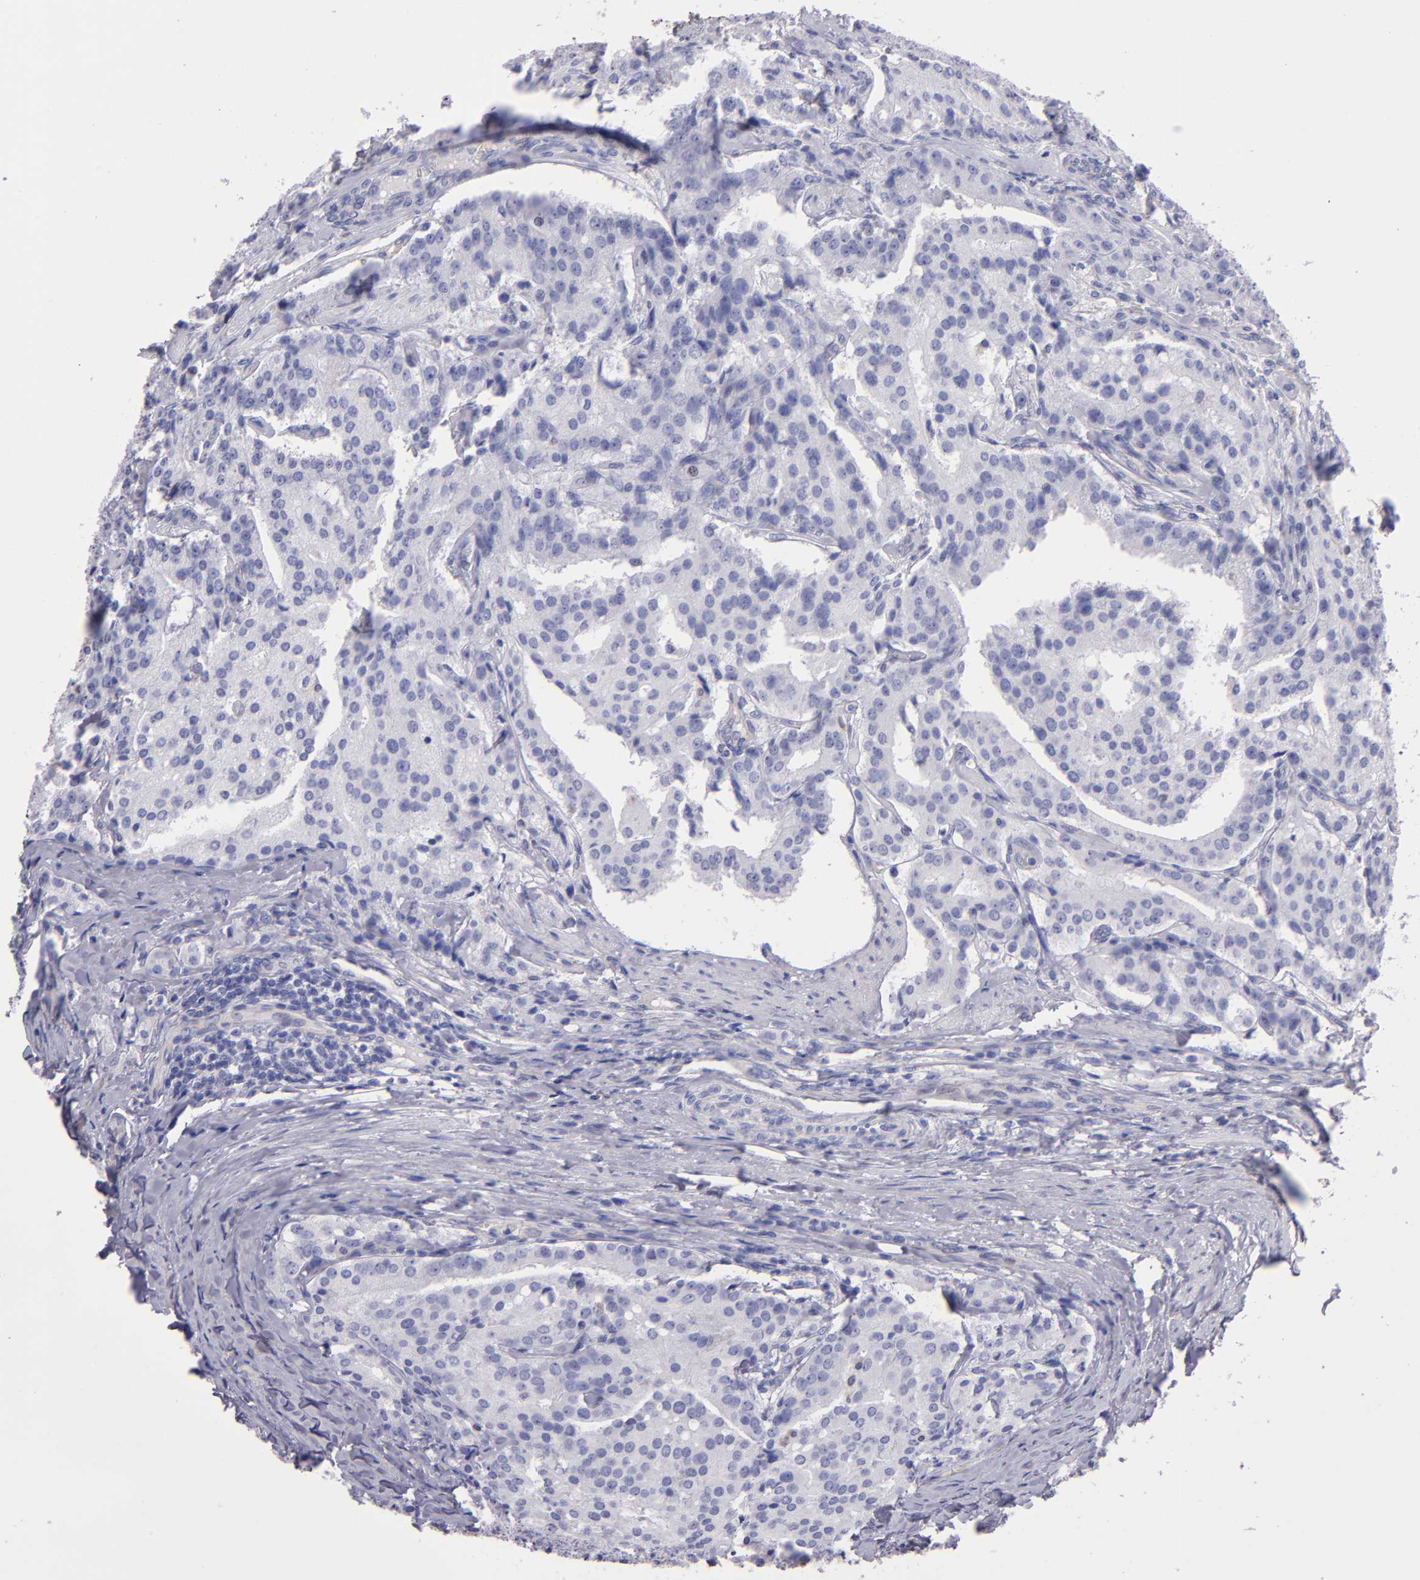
{"staining": {"intensity": "negative", "quantity": "none", "location": "none"}, "tissue": "prostate cancer", "cell_type": "Tumor cells", "image_type": "cancer", "snomed": [{"axis": "morphology", "description": "Adenocarcinoma, Medium grade"}, {"axis": "topography", "description": "Prostate"}], "caption": "The micrograph exhibits no significant positivity in tumor cells of medium-grade adenocarcinoma (prostate).", "gene": "TG", "patient": {"sex": "male", "age": 72}}